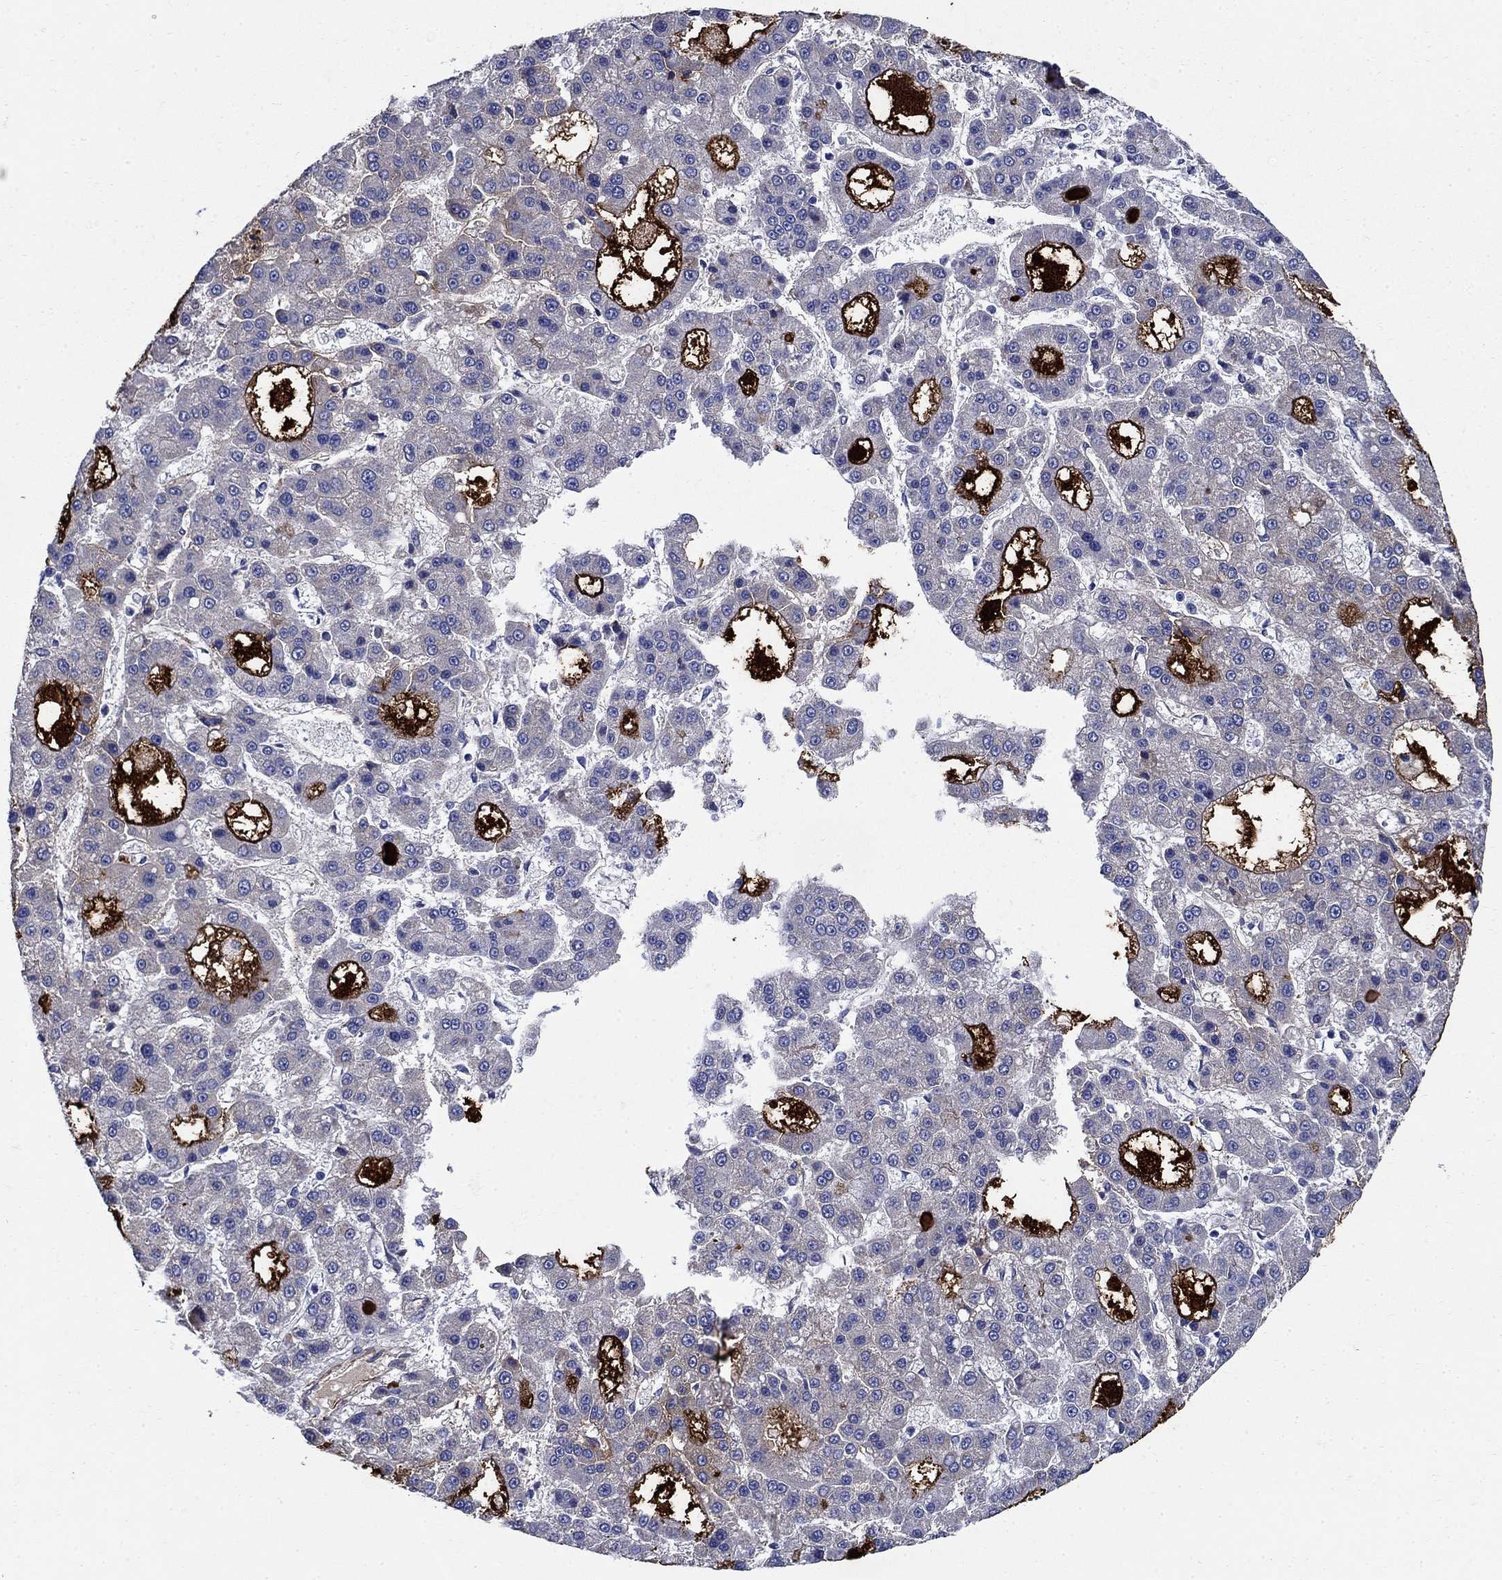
{"staining": {"intensity": "negative", "quantity": "none", "location": "none"}, "tissue": "liver cancer", "cell_type": "Tumor cells", "image_type": "cancer", "snomed": [{"axis": "morphology", "description": "Carcinoma, Hepatocellular, NOS"}, {"axis": "topography", "description": "Liver"}], "caption": "A micrograph of human liver cancer is negative for staining in tumor cells.", "gene": "VTN", "patient": {"sex": "male", "age": 70}}